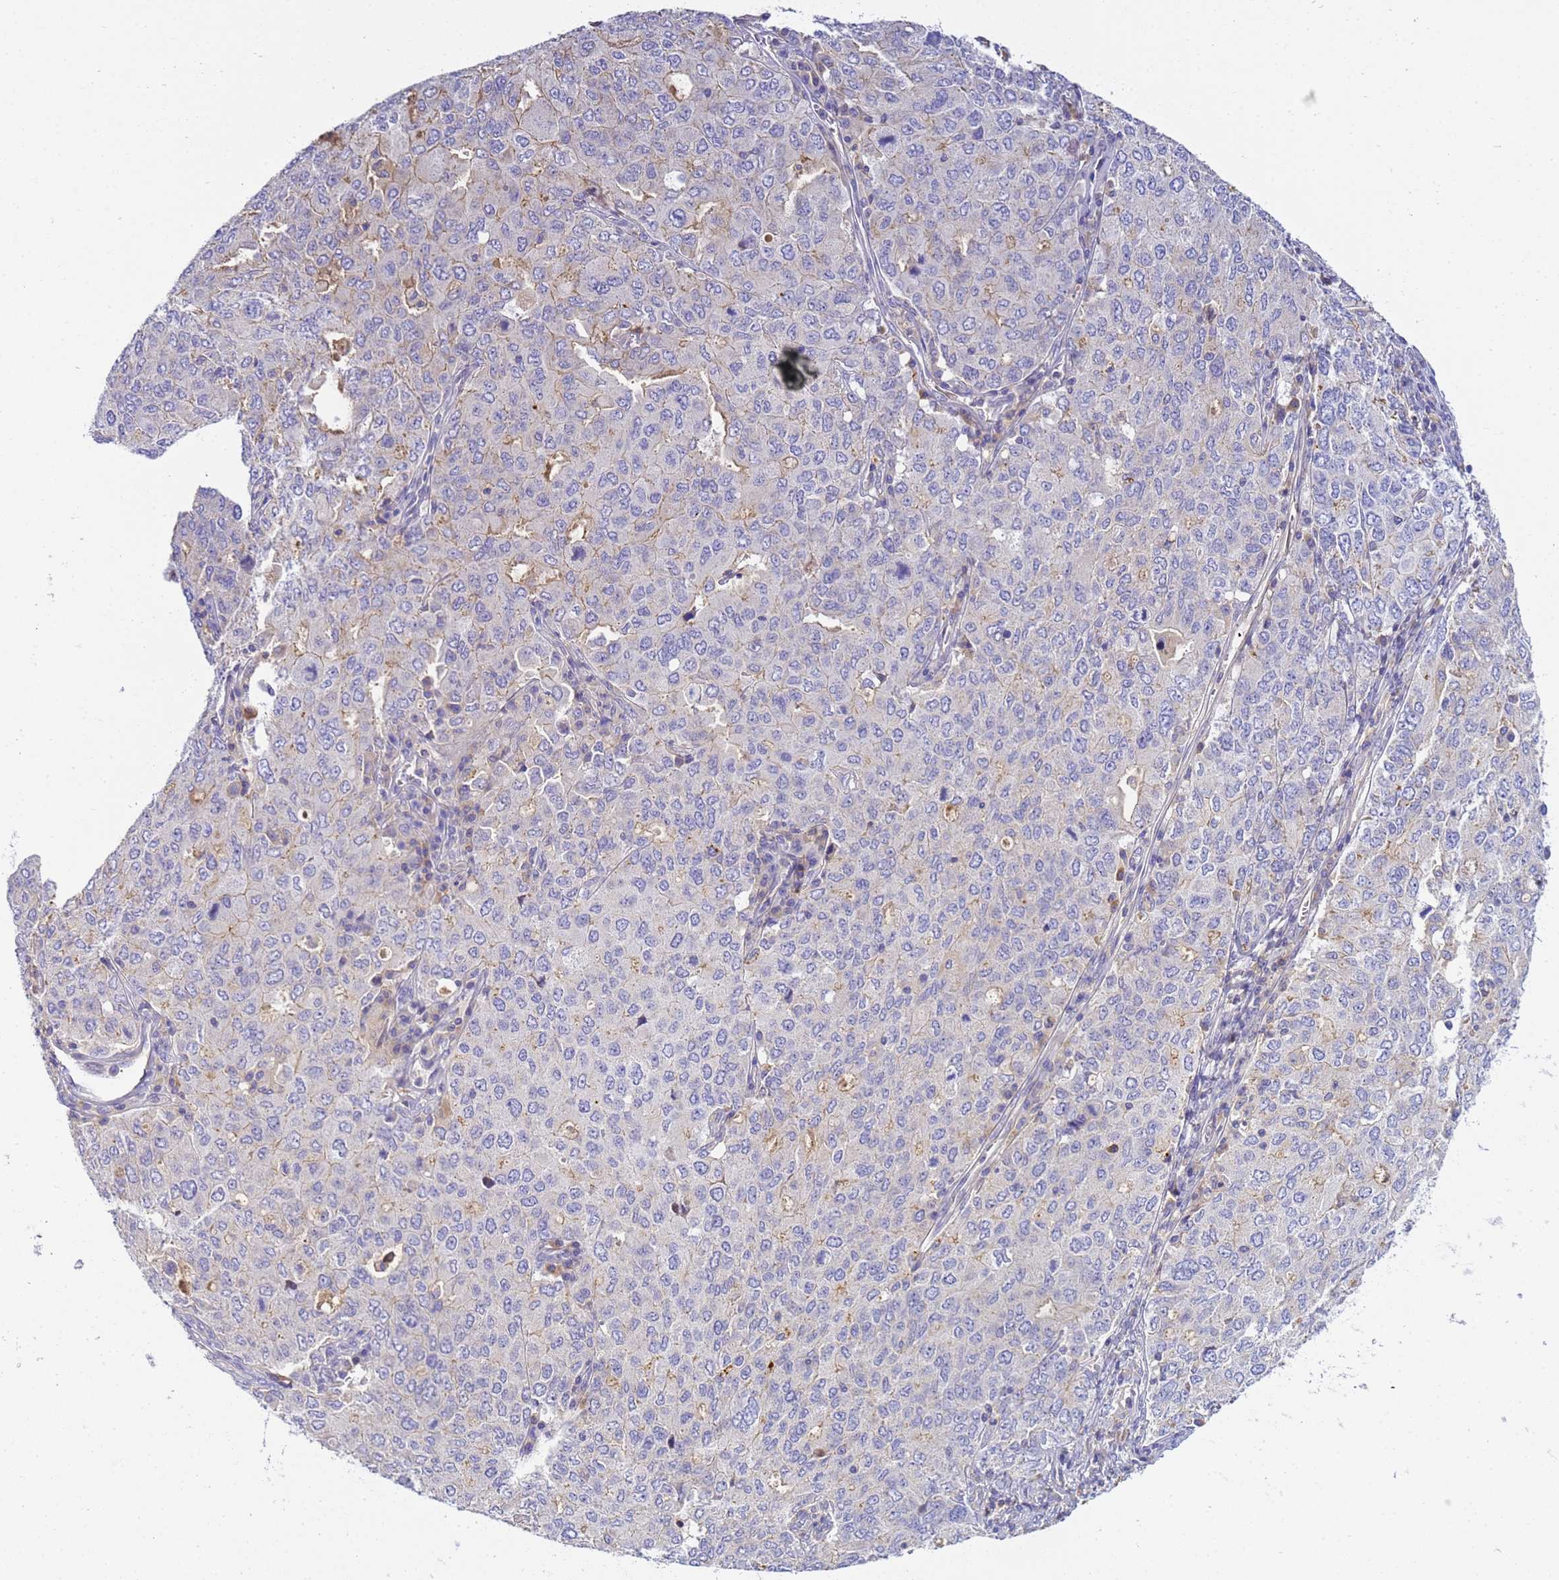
{"staining": {"intensity": "negative", "quantity": "none", "location": "none"}, "tissue": "ovarian cancer", "cell_type": "Tumor cells", "image_type": "cancer", "snomed": [{"axis": "morphology", "description": "Carcinoma, endometroid"}, {"axis": "topography", "description": "Ovary"}], "caption": "This is an immunohistochemistry micrograph of ovarian endometroid carcinoma. There is no expression in tumor cells.", "gene": "TBCD", "patient": {"sex": "female", "age": 62}}